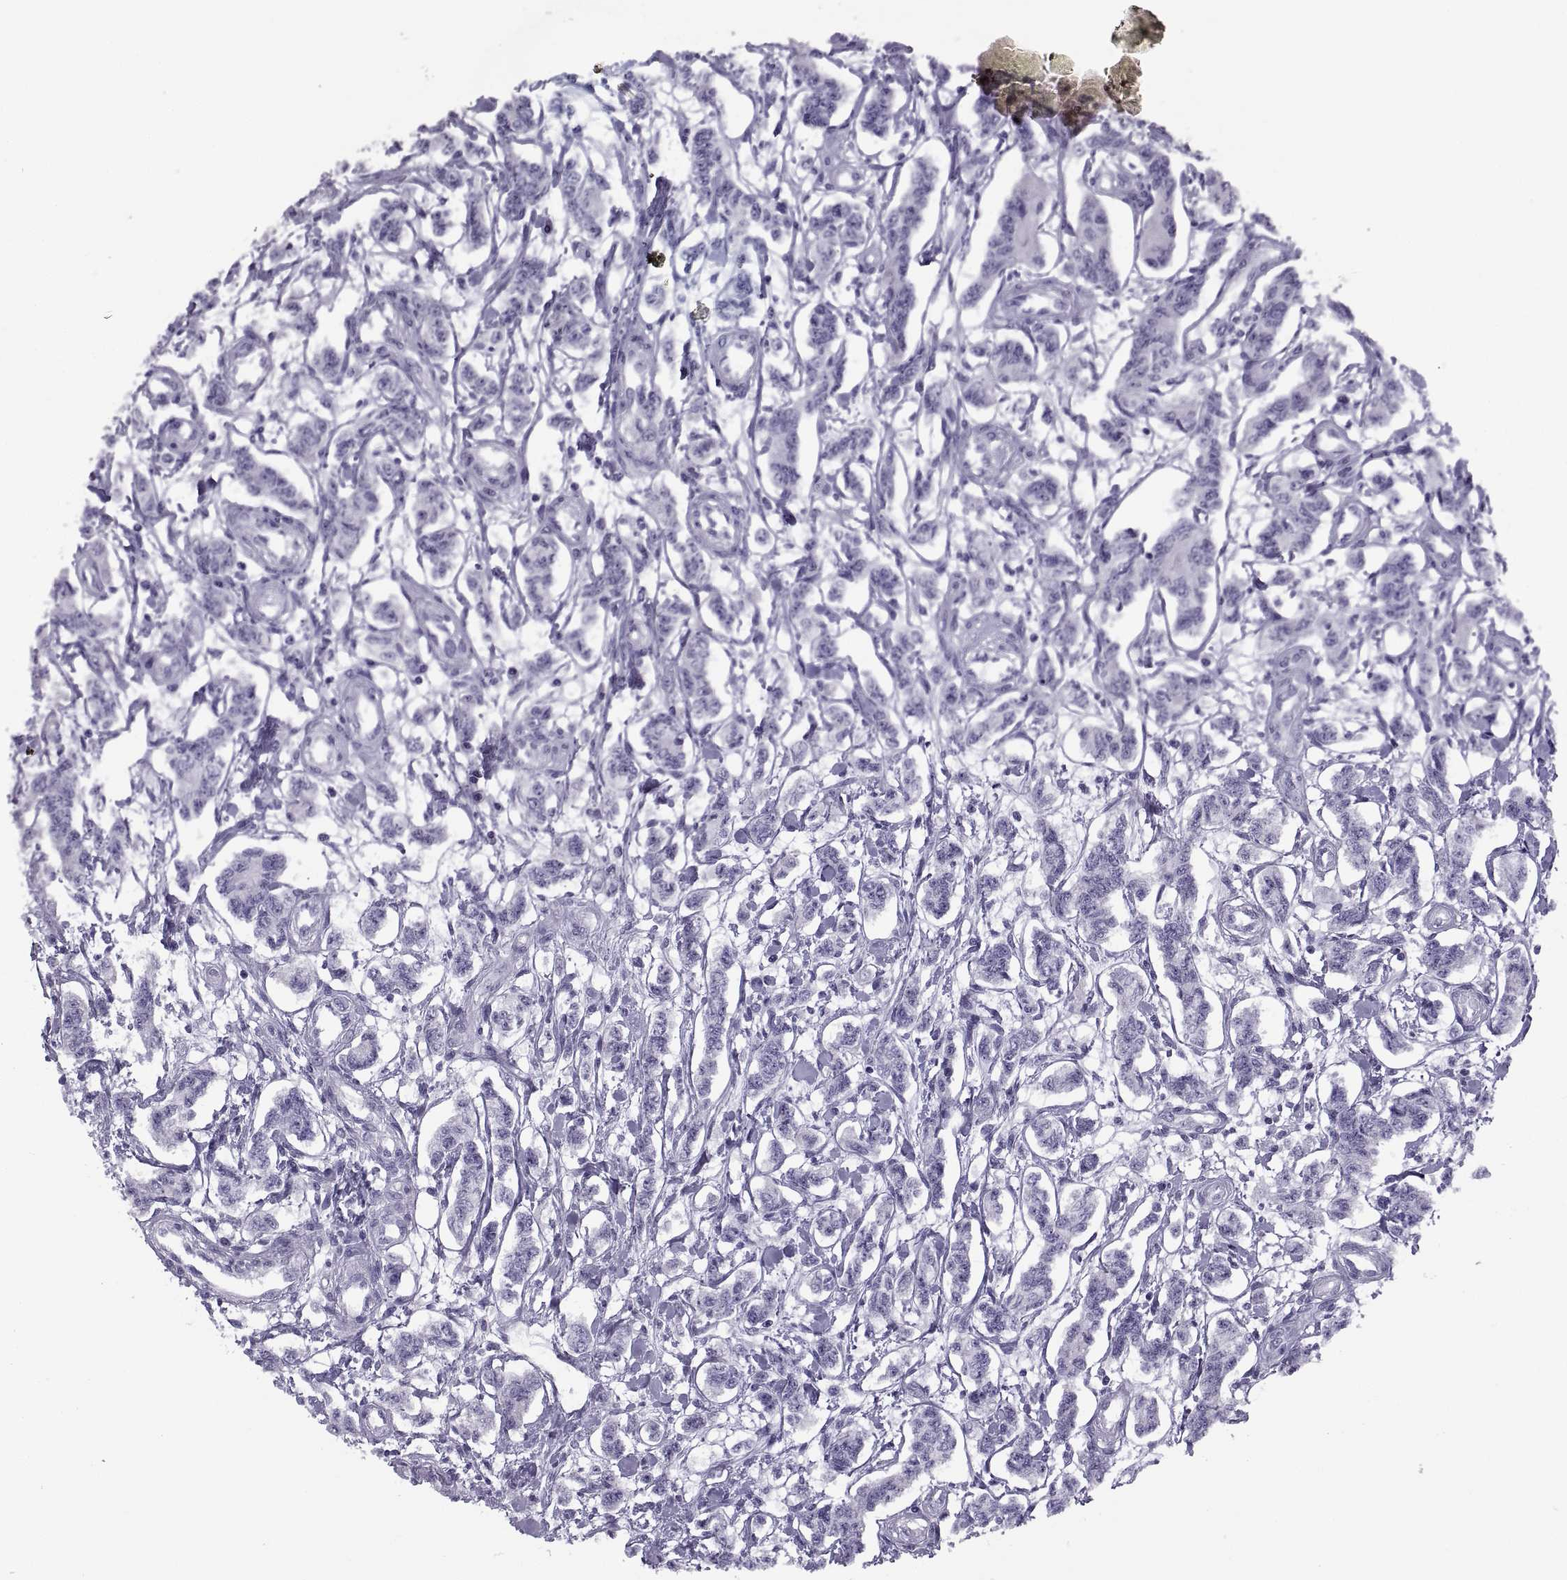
{"staining": {"intensity": "negative", "quantity": "none", "location": "none"}, "tissue": "carcinoid", "cell_type": "Tumor cells", "image_type": "cancer", "snomed": [{"axis": "morphology", "description": "Carcinoid, malignant, NOS"}, {"axis": "topography", "description": "Kidney"}], "caption": "A photomicrograph of carcinoid stained for a protein exhibits no brown staining in tumor cells.", "gene": "RLBP1", "patient": {"sex": "female", "age": 41}}